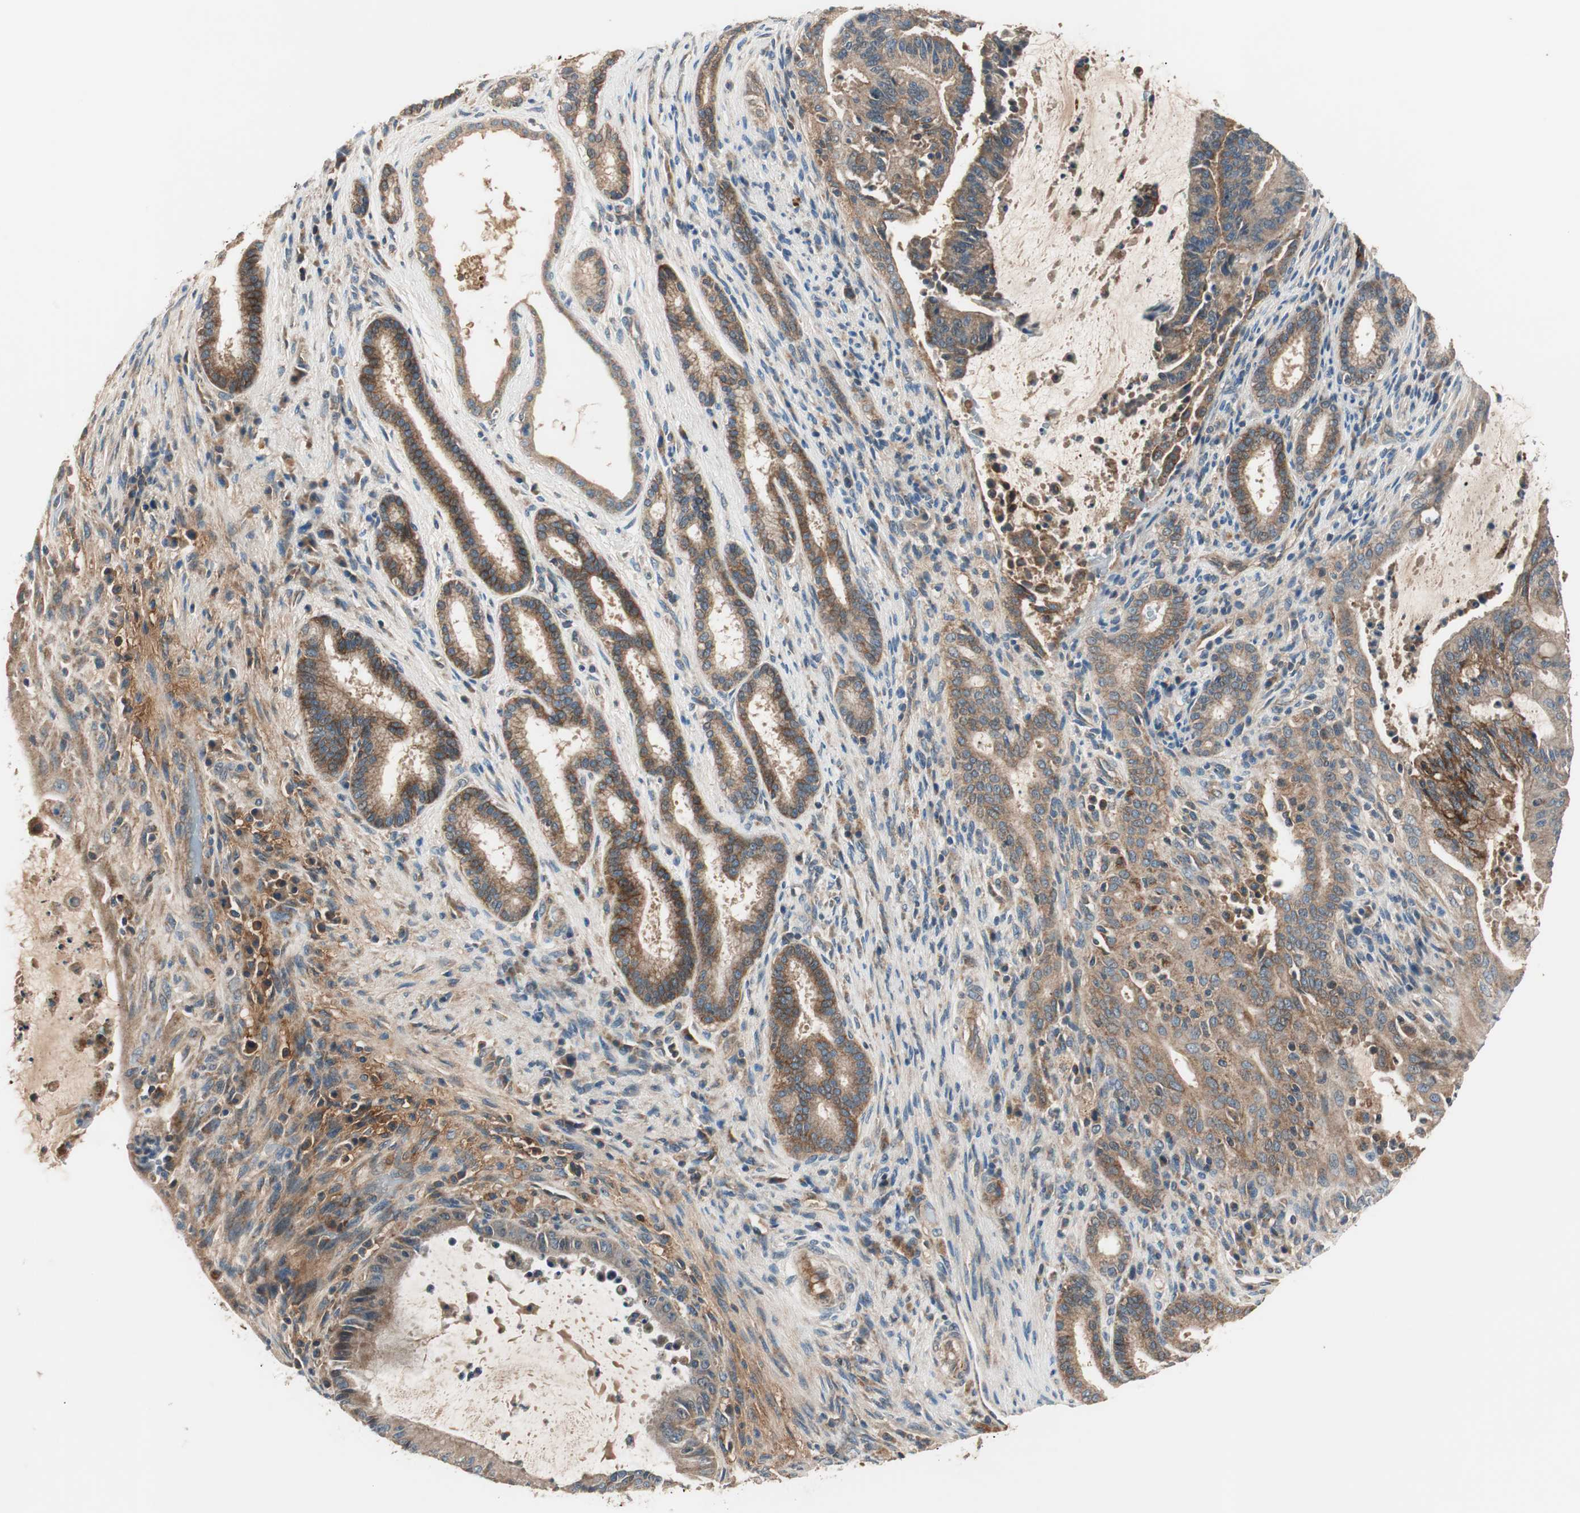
{"staining": {"intensity": "moderate", "quantity": "25%-75%", "location": "cytoplasmic/membranous"}, "tissue": "liver cancer", "cell_type": "Tumor cells", "image_type": "cancer", "snomed": [{"axis": "morphology", "description": "Cholangiocarcinoma"}, {"axis": "topography", "description": "Liver"}], "caption": "An IHC micrograph of tumor tissue is shown. Protein staining in brown highlights moderate cytoplasmic/membranous positivity in liver cancer within tumor cells. (DAB = brown stain, brightfield microscopy at high magnification).", "gene": "HPN", "patient": {"sex": "female", "age": 73}}